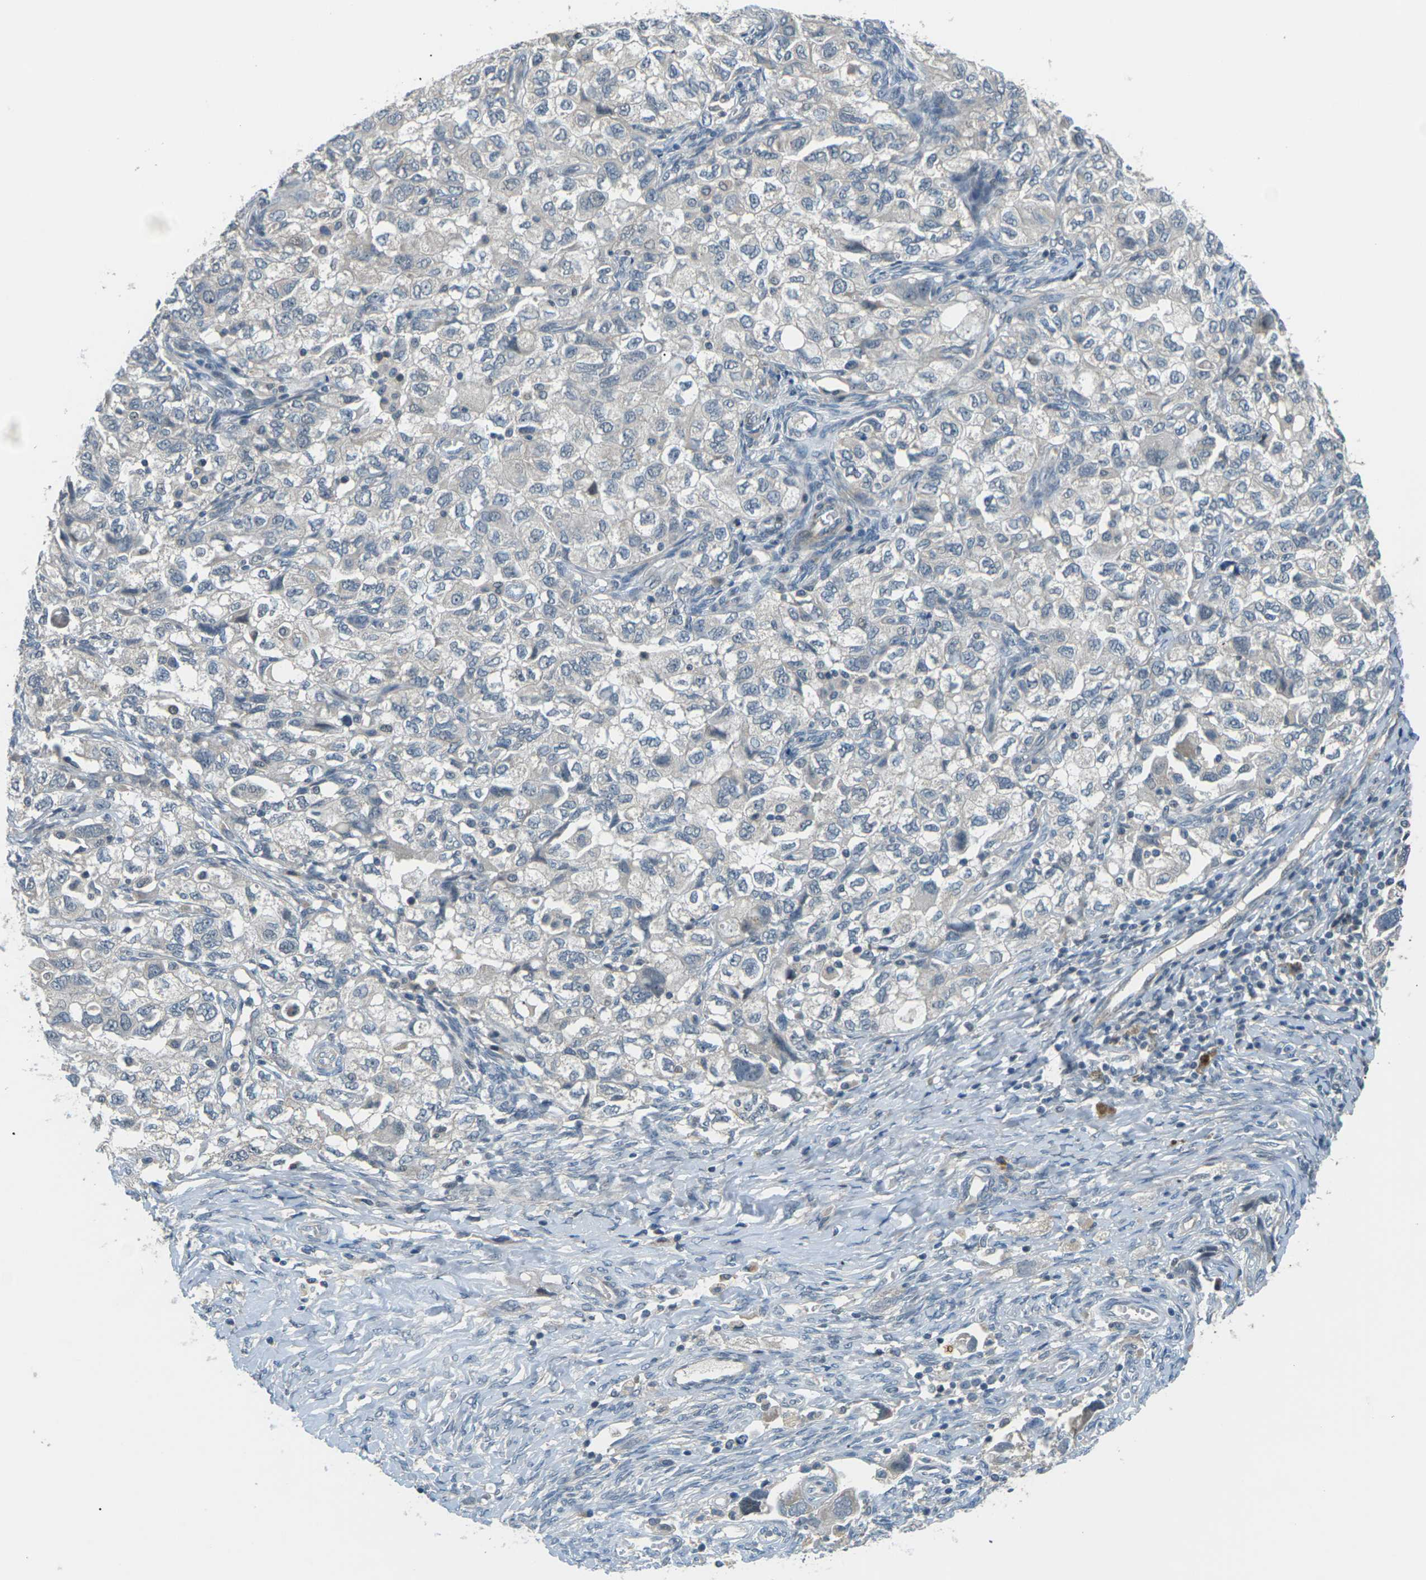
{"staining": {"intensity": "negative", "quantity": "none", "location": "none"}, "tissue": "ovarian cancer", "cell_type": "Tumor cells", "image_type": "cancer", "snomed": [{"axis": "morphology", "description": "Carcinoma, NOS"}, {"axis": "morphology", "description": "Cystadenocarcinoma, serous, NOS"}, {"axis": "topography", "description": "Ovary"}], "caption": "Tumor cells show no significant protein positivity in serous cystadenocarcinoma (ovarian). The staining was performed using DAB (3,3'-diaminobenzidine) to visualize the protein expression in brown, while the nuclei were stained in blue with hematoxylin (Magnification: 20x).", "gene": "SLC13A3", "patient": {"sex": "female", "age": 69}}